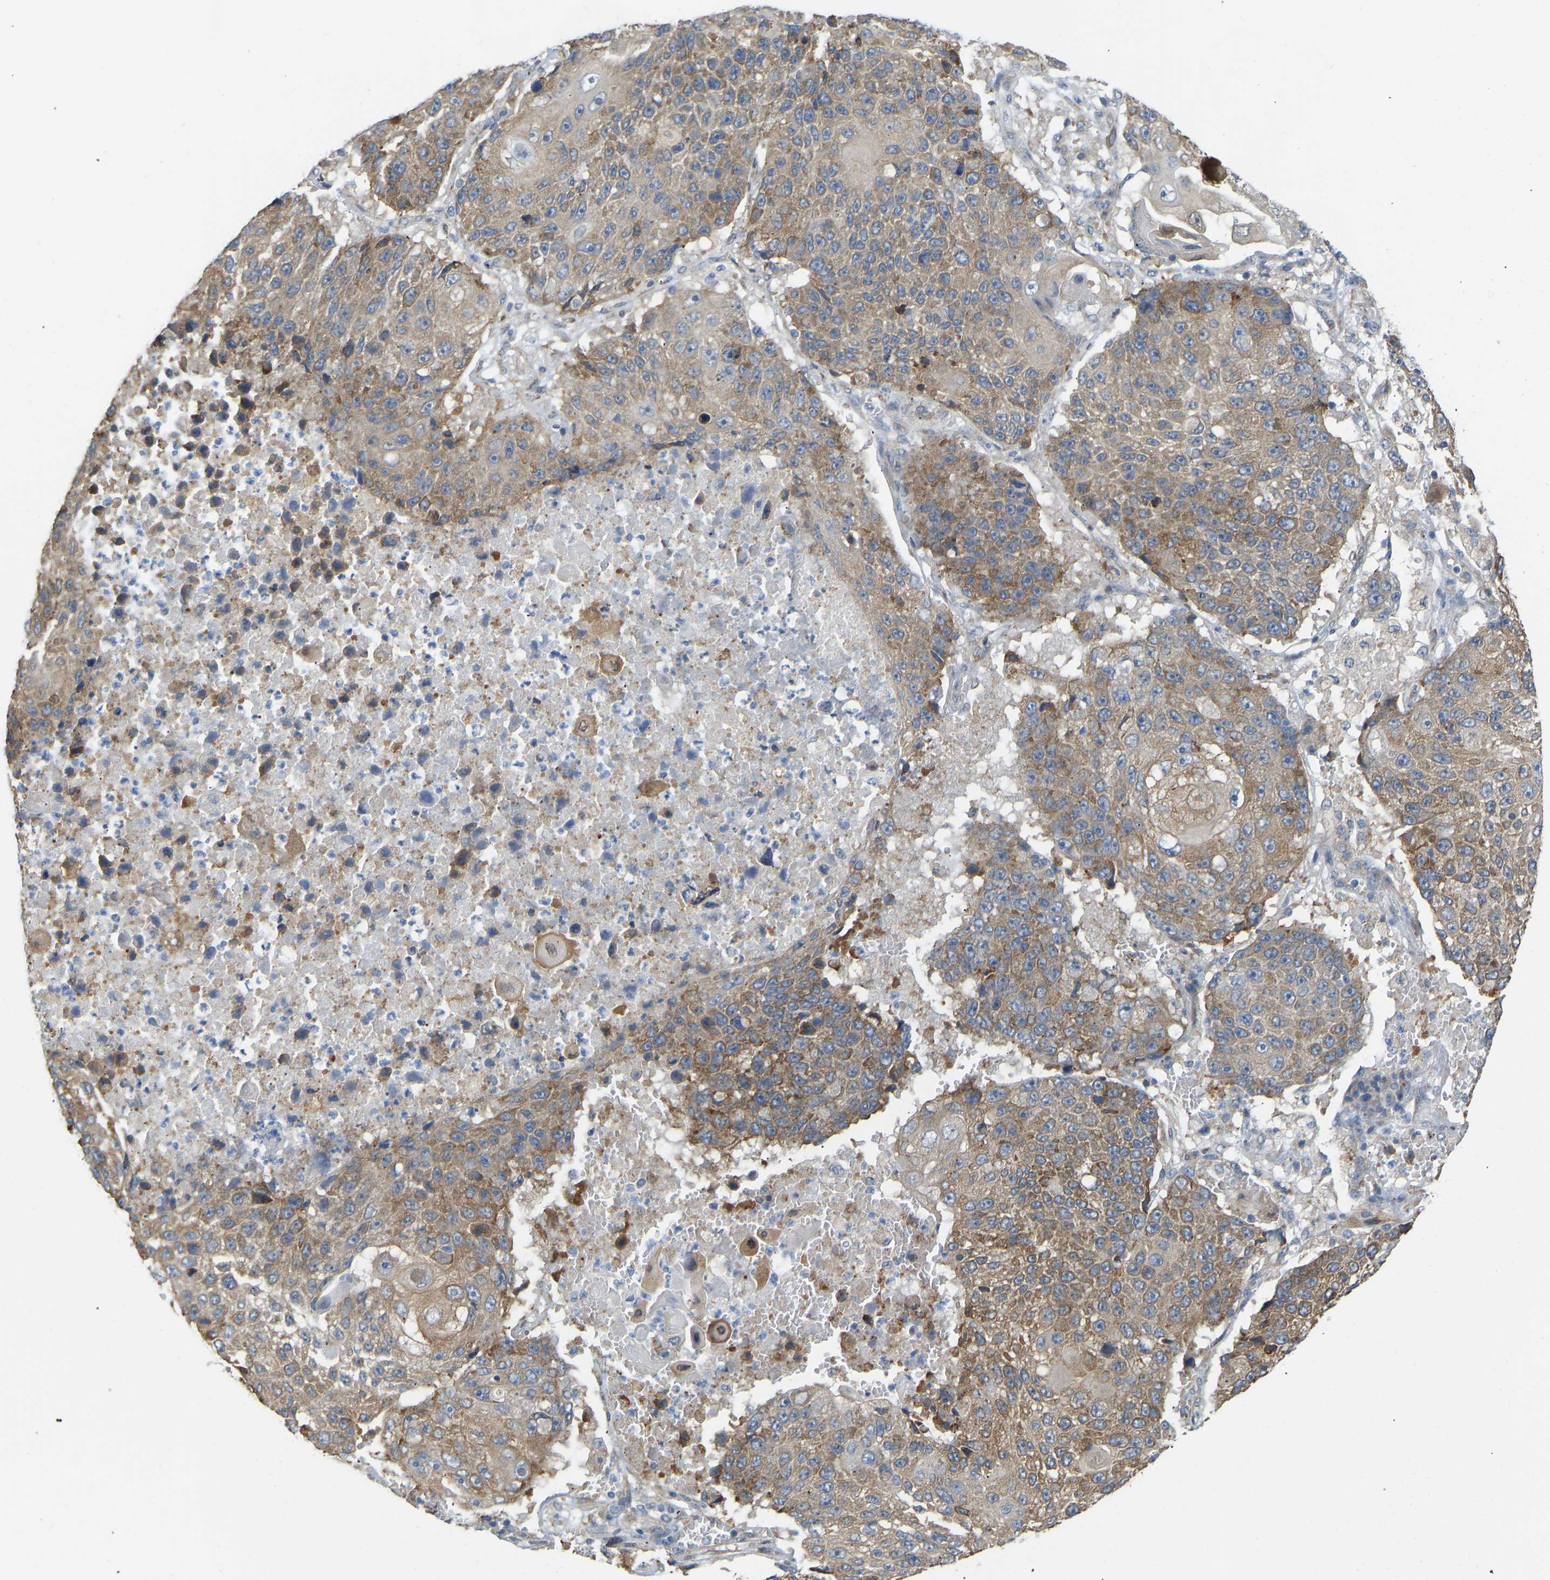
{"staining": {"intensity": "moderate", "quantity": ">75%", "location": "cytoplasmic/membranous"}, "tissue": "lung cancer", "cell_type": "Tumor cells", "image_type": "cancer", "snomed": [{"axis": "morphology", "description": "Squamous cell carcinoma, NOS"}, {"axis": "topography", "description": "Lung"}], "caption": "A micrograph showing moderate cytoplasmic/membranous staining in approximately >75% of tumor cells in lung cancer, as visualized by brown immunohistochemical staining.", "gene": "BEND3", "patient": {"sex": "male", "age": 61}}